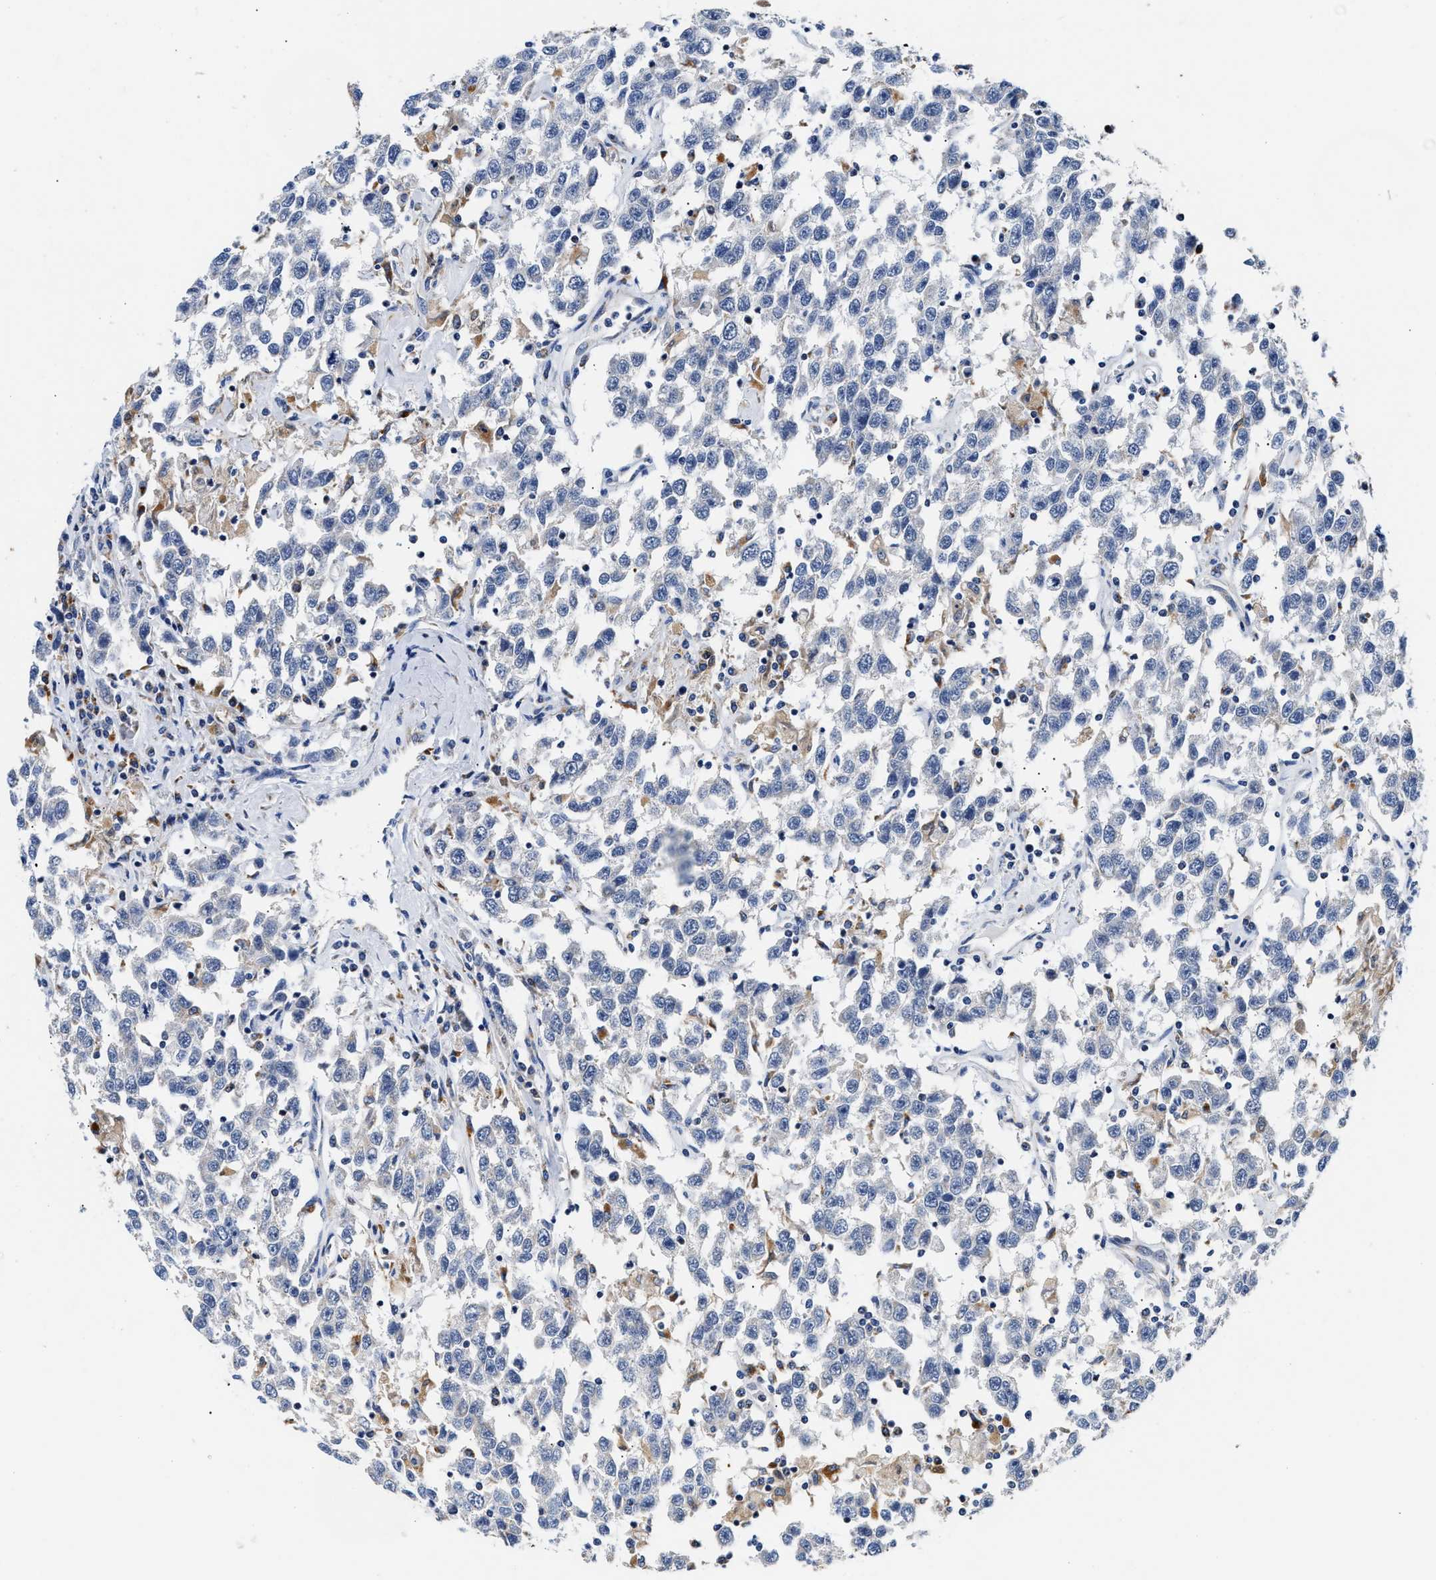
{"staining": {"intensity": "negative", "quantity": "none", "location": "none"}, "tissue": "testis cancer", "cell_type": "Tumor cells", "image_type": "cancer", "snomed": [{"axis": "morphology", "description": "Seminoma, NOS"}, {"axis": "topography", "description": "Testis"}], "caption": "A high-resolution histopathology image shows immunohistochemistry (IHC) staining of testis cancer, which shows no significant staining in tumor cells.", "gene": "ACADVL", "patient": {"sex": "male", "age": 41}}